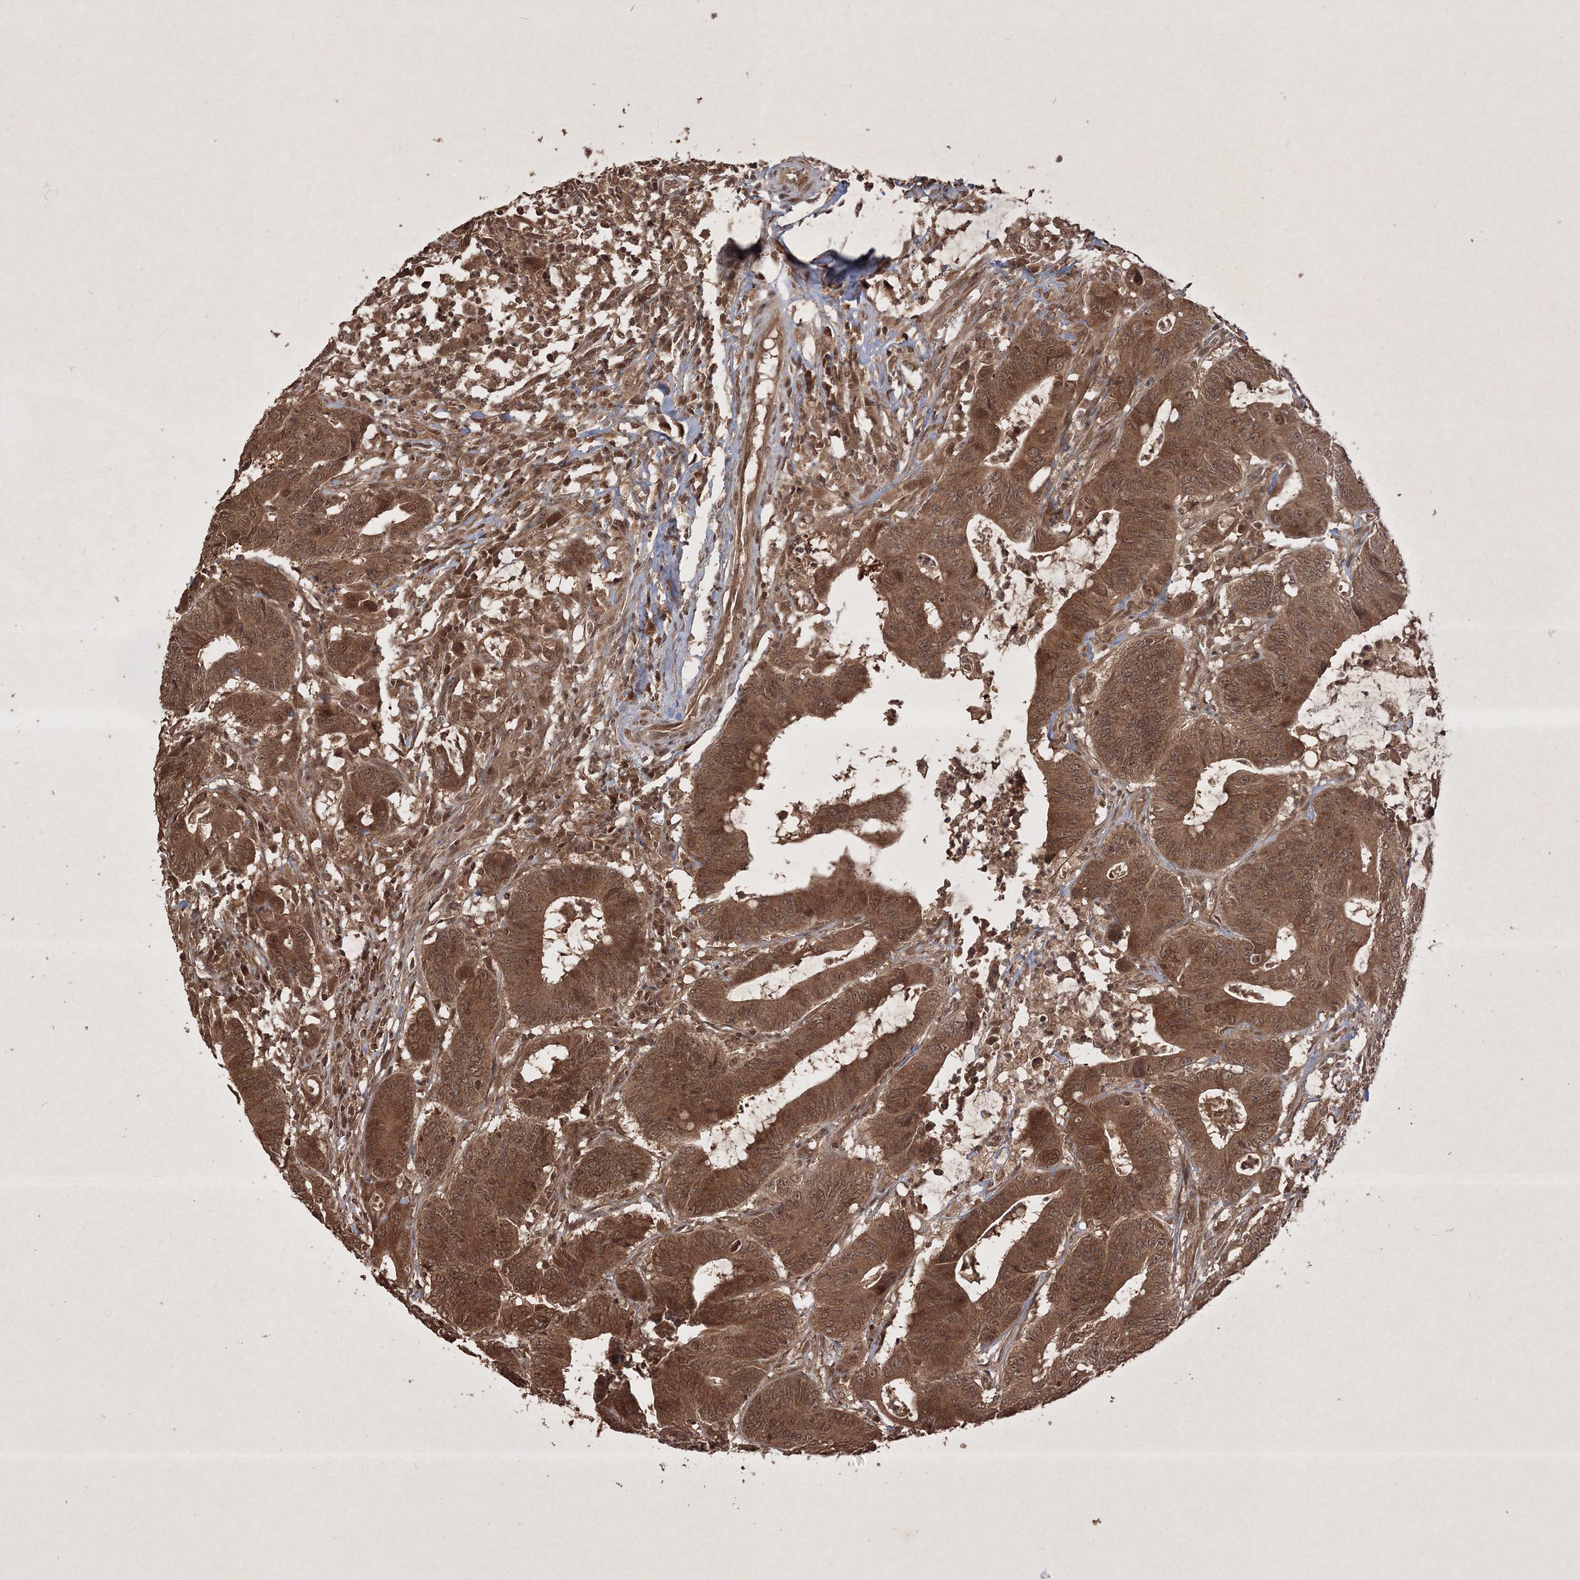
{"staining": {"intensity": "moderate", "quantity": ">75%", "location": "cytoplasmic/membranous,nuclear"}, "tissue": "colorectal cancer", "cell_type": "Tumor cells", "image_type": "cancer", "snomed": [{"axis": "morphology", "description": "Adenocarcinoma, NOS"}, {"axis": "topography", "description": "Colon"}], "caption": "Immunohistochemical staining of human colorectal cancer (adenocarcinoma) exhibits medium levels of moderate cytoplasmic/membranous and nuclear positivity in approximately >75% of tumor cells.", "gene": "PELI3", "patient": {"sex": "male", "age": 45}}